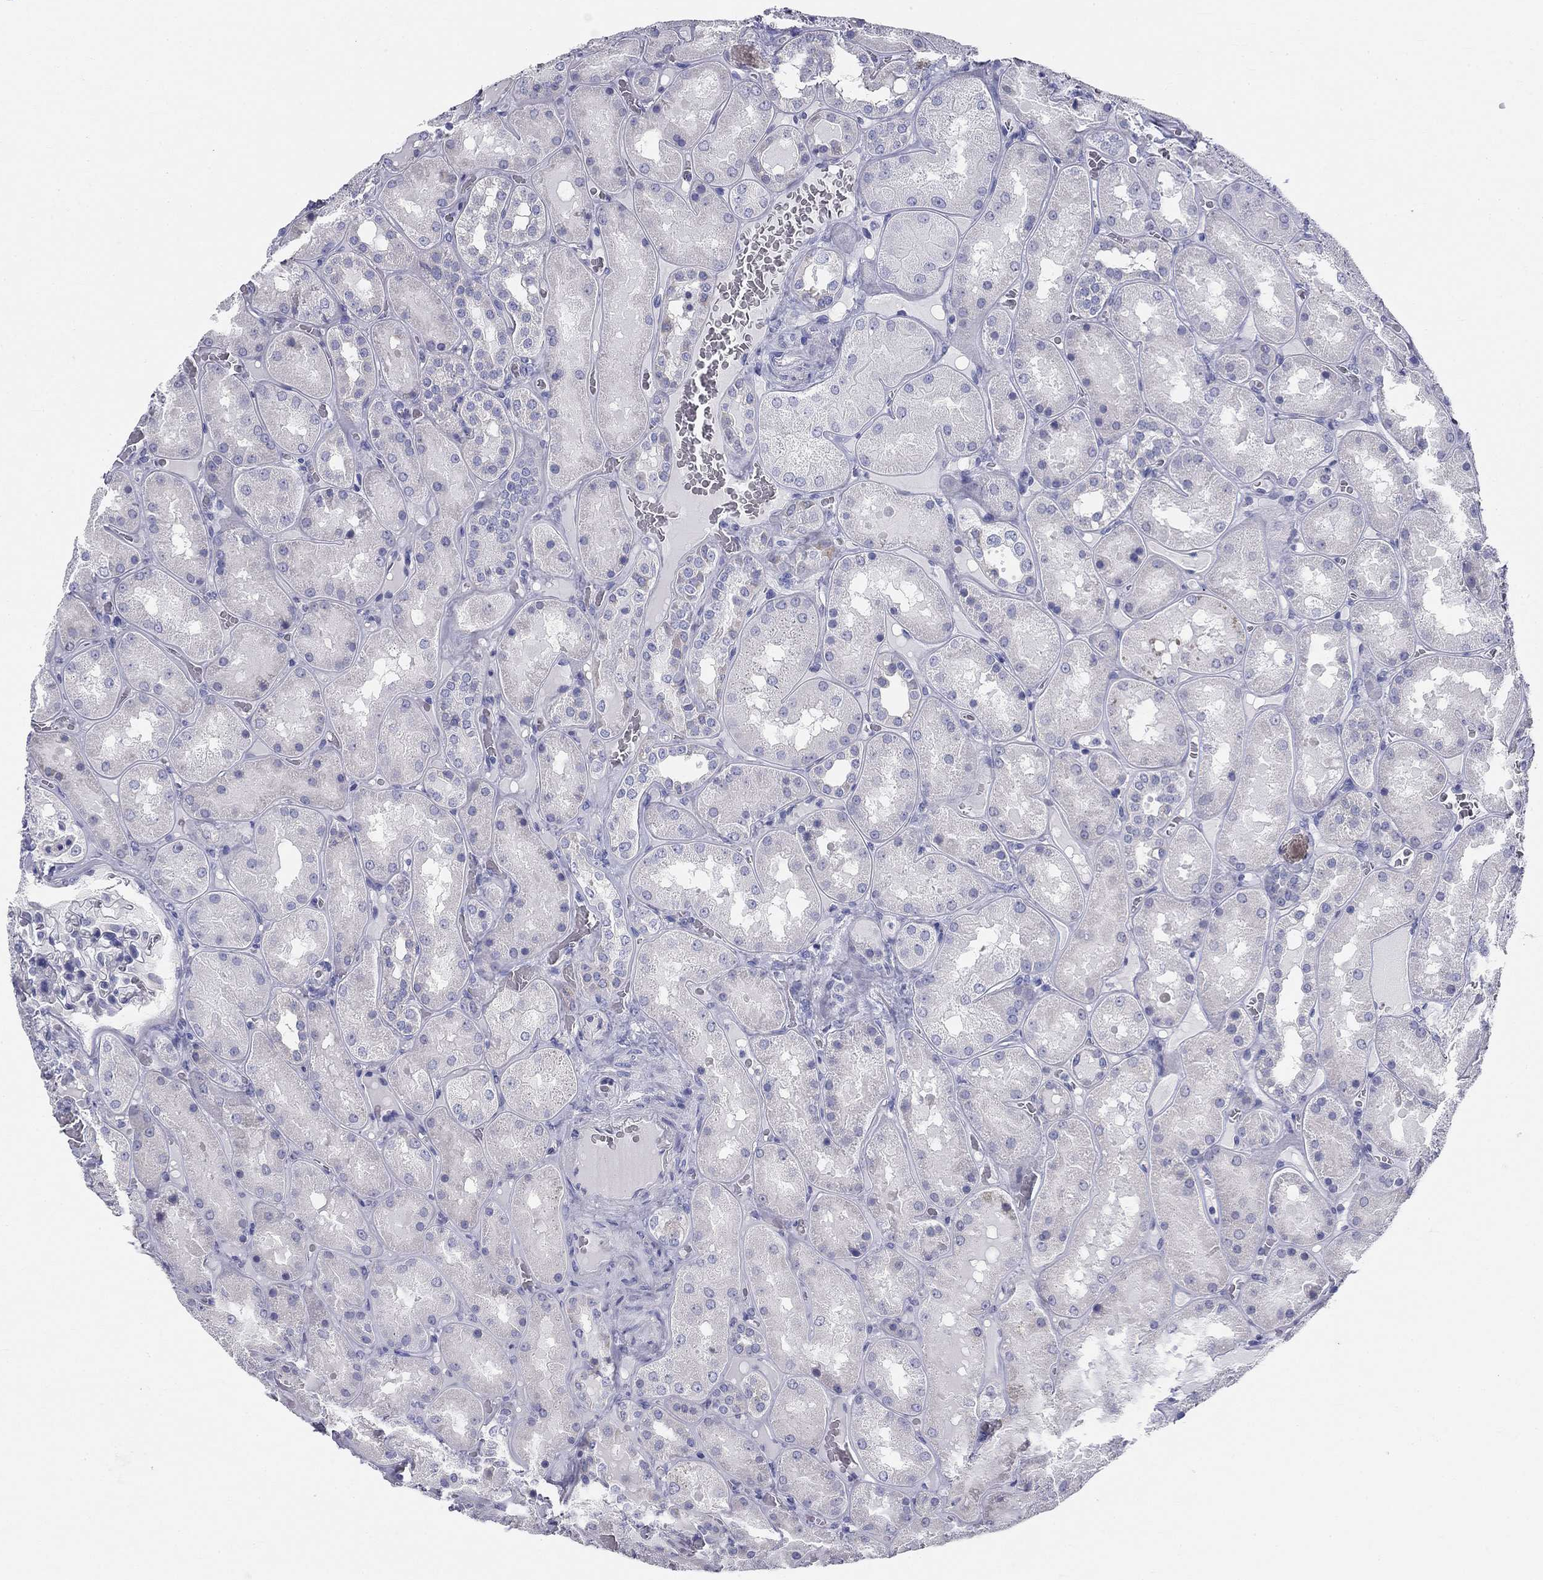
{"staining": {"intensity": "negative", "quantity": "none", "location": "none"}, "tissue": "kidney", "cell_type": "Cells in glomeruli", "image_type": "normal", "snomed": [{"axis": "morphology", "description": "Normal tissue, NOS"}, {"axis": "topography", "description": "Kidney"}], "caption": "Image shows no significant protein positivity in cells in glomeruli of benign kidney. (DAB immunohistochemistry (IHC) visualized using brightfield microscopy, high magnification).", "gene": "GALNTL5", "patient": {"sex": "male", "age": 73}}